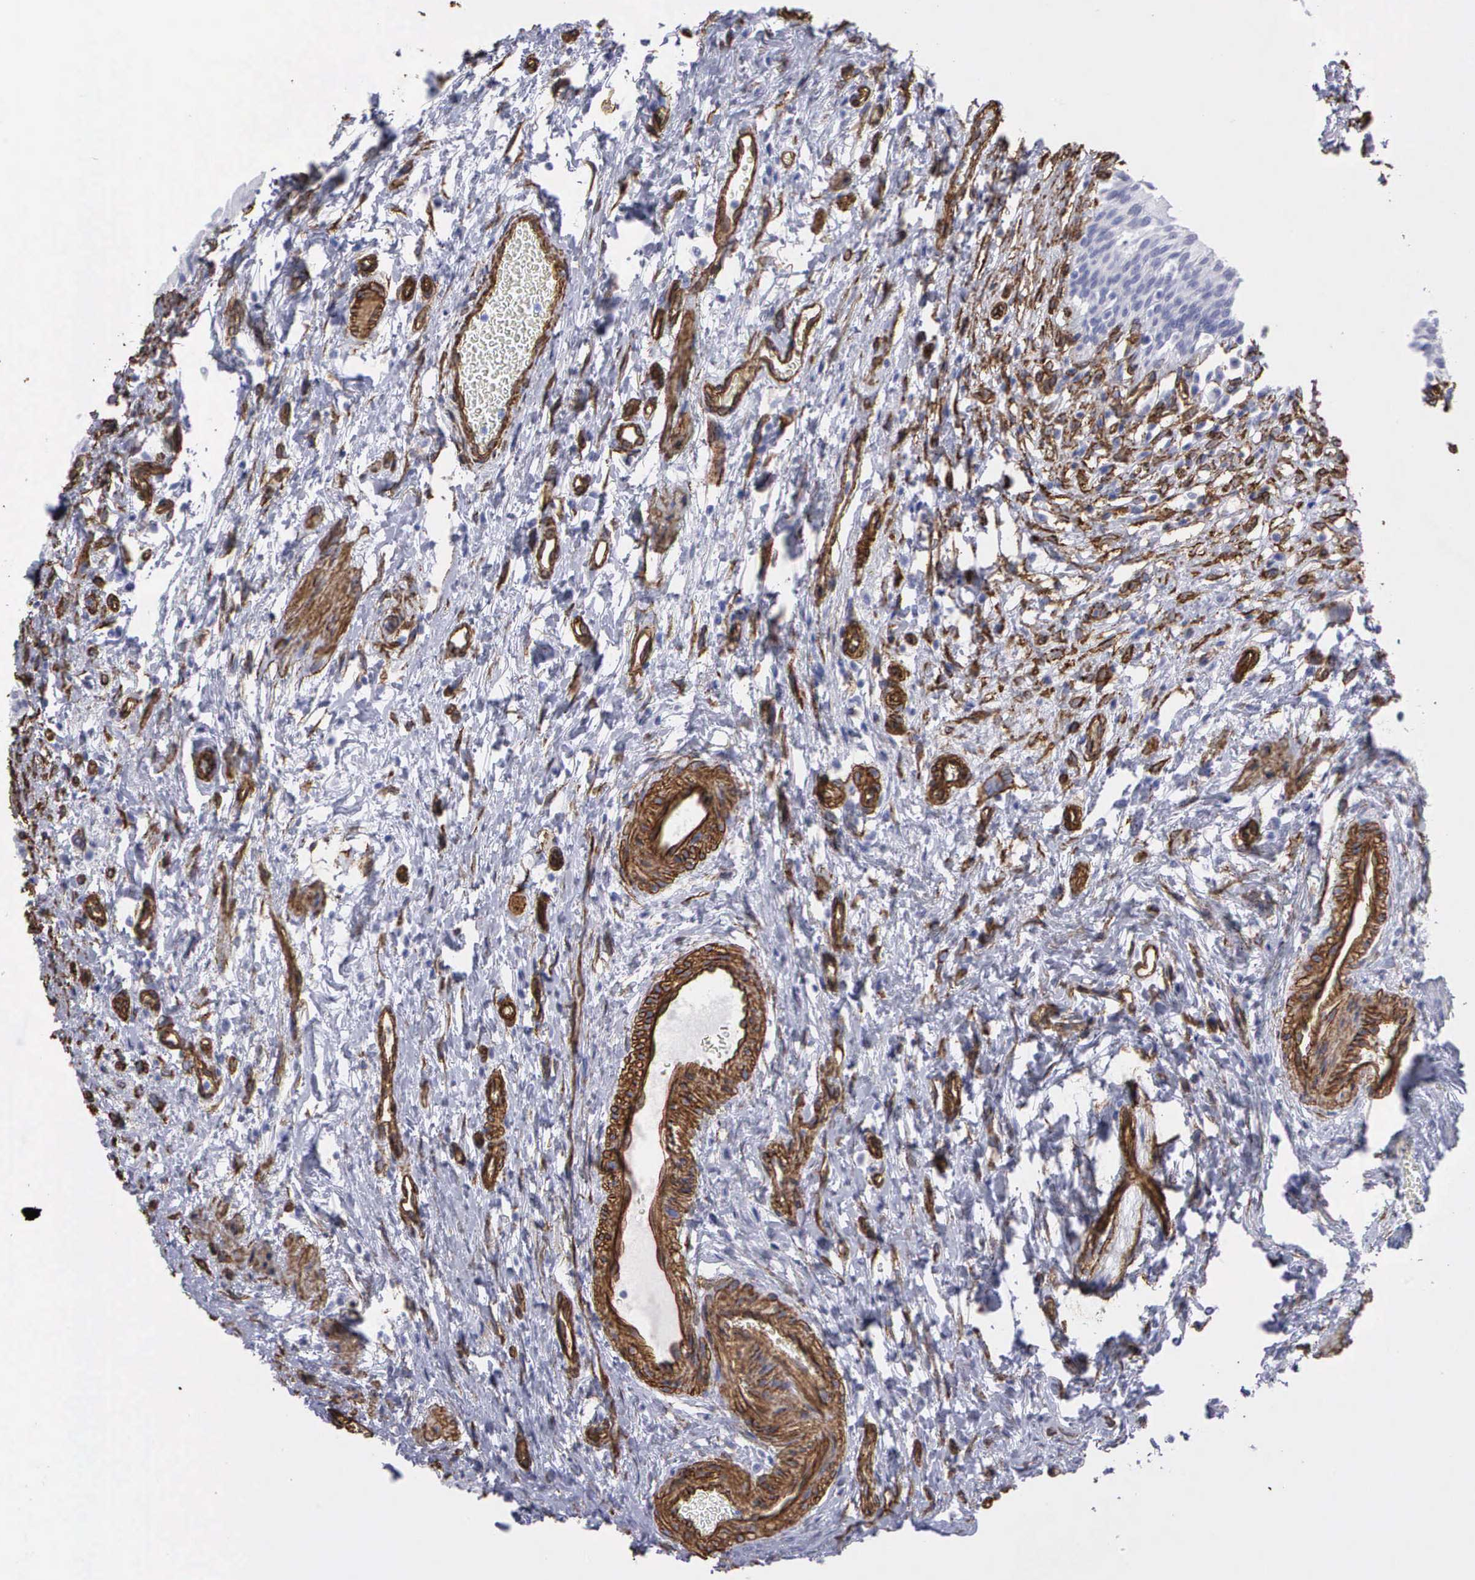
{"staining": {"intensity": "negative", "quantity": "none", "location": "none"}, "tissue": "urinary bladder", "cell_type": "Urothelial cells", "image_type": "normal", "snomed": [{"axis": "morphology", "description": "Normal tissue, NOS"}, {"axis": "morphology", "description": "Urothelial carcinoma, Low grade"}, {"axis": "topography", "description": "Smooth muscle"}, {"axis": "topography", "description": "Urinary bladder"}], "caption": "The IHC image has no significant staining in urothelial cells of urinary bladder.", "gene": "MAGEB10", "patient": {"sex": "male", "age": 60}}